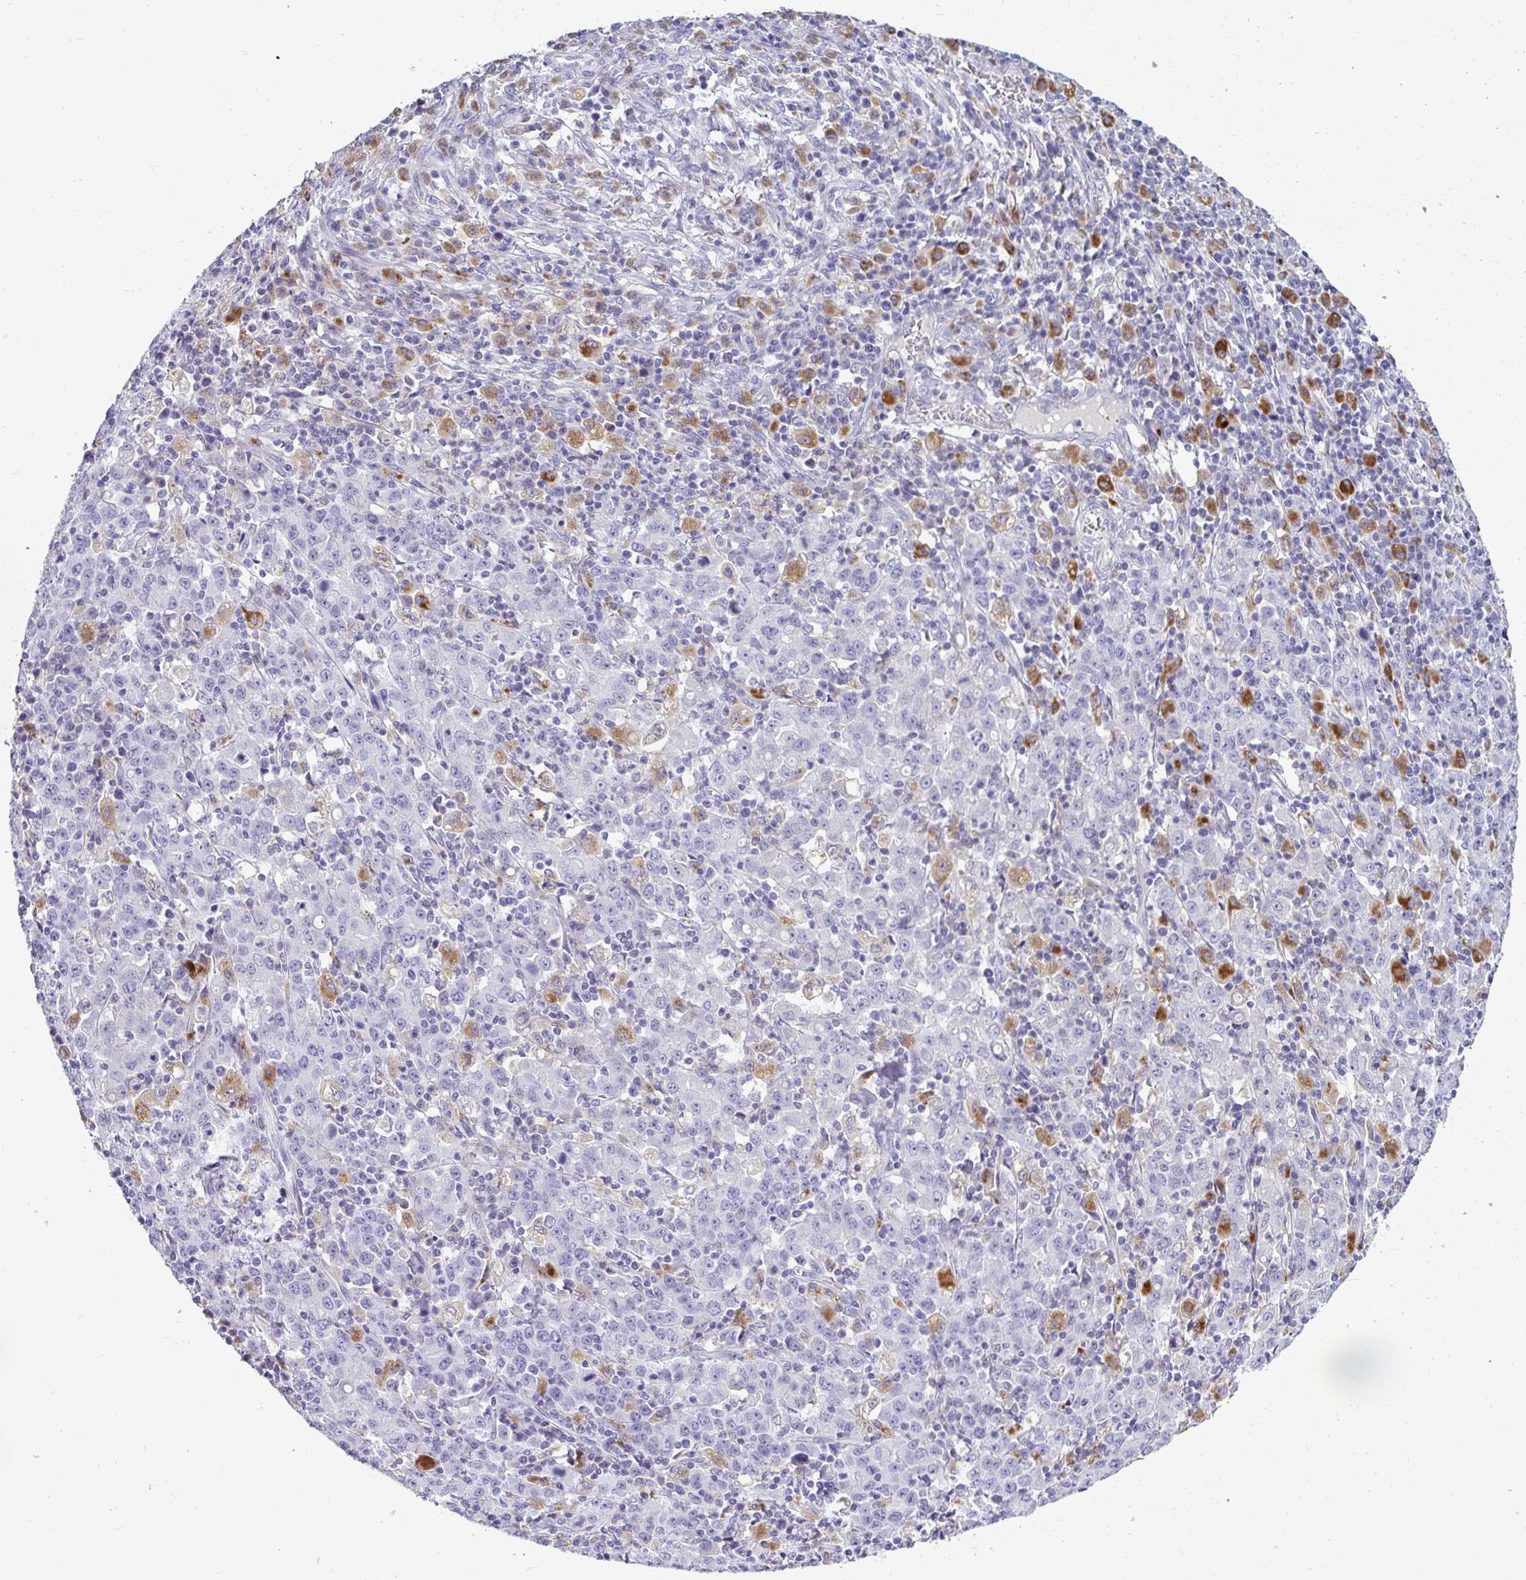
{"staining": {"intensity": "negative", "quantity": "none", "location": "none"}, "tissue": "stomach cancer", "cell_type": "Tumor cells", "image_type": "cancer", "snomed": [{"axis": "morphology", "description": "Adenocarcinoma, NOS"}, {"axis": "topography", "description": "Stomach, upper"}], "caption": "Protein analysis of stomach cancer (adenocarcinoma) reveals no significant staining in tumor cells.", "gene": "CTSZ", "patient": {"sex": "male", "age": 69}}